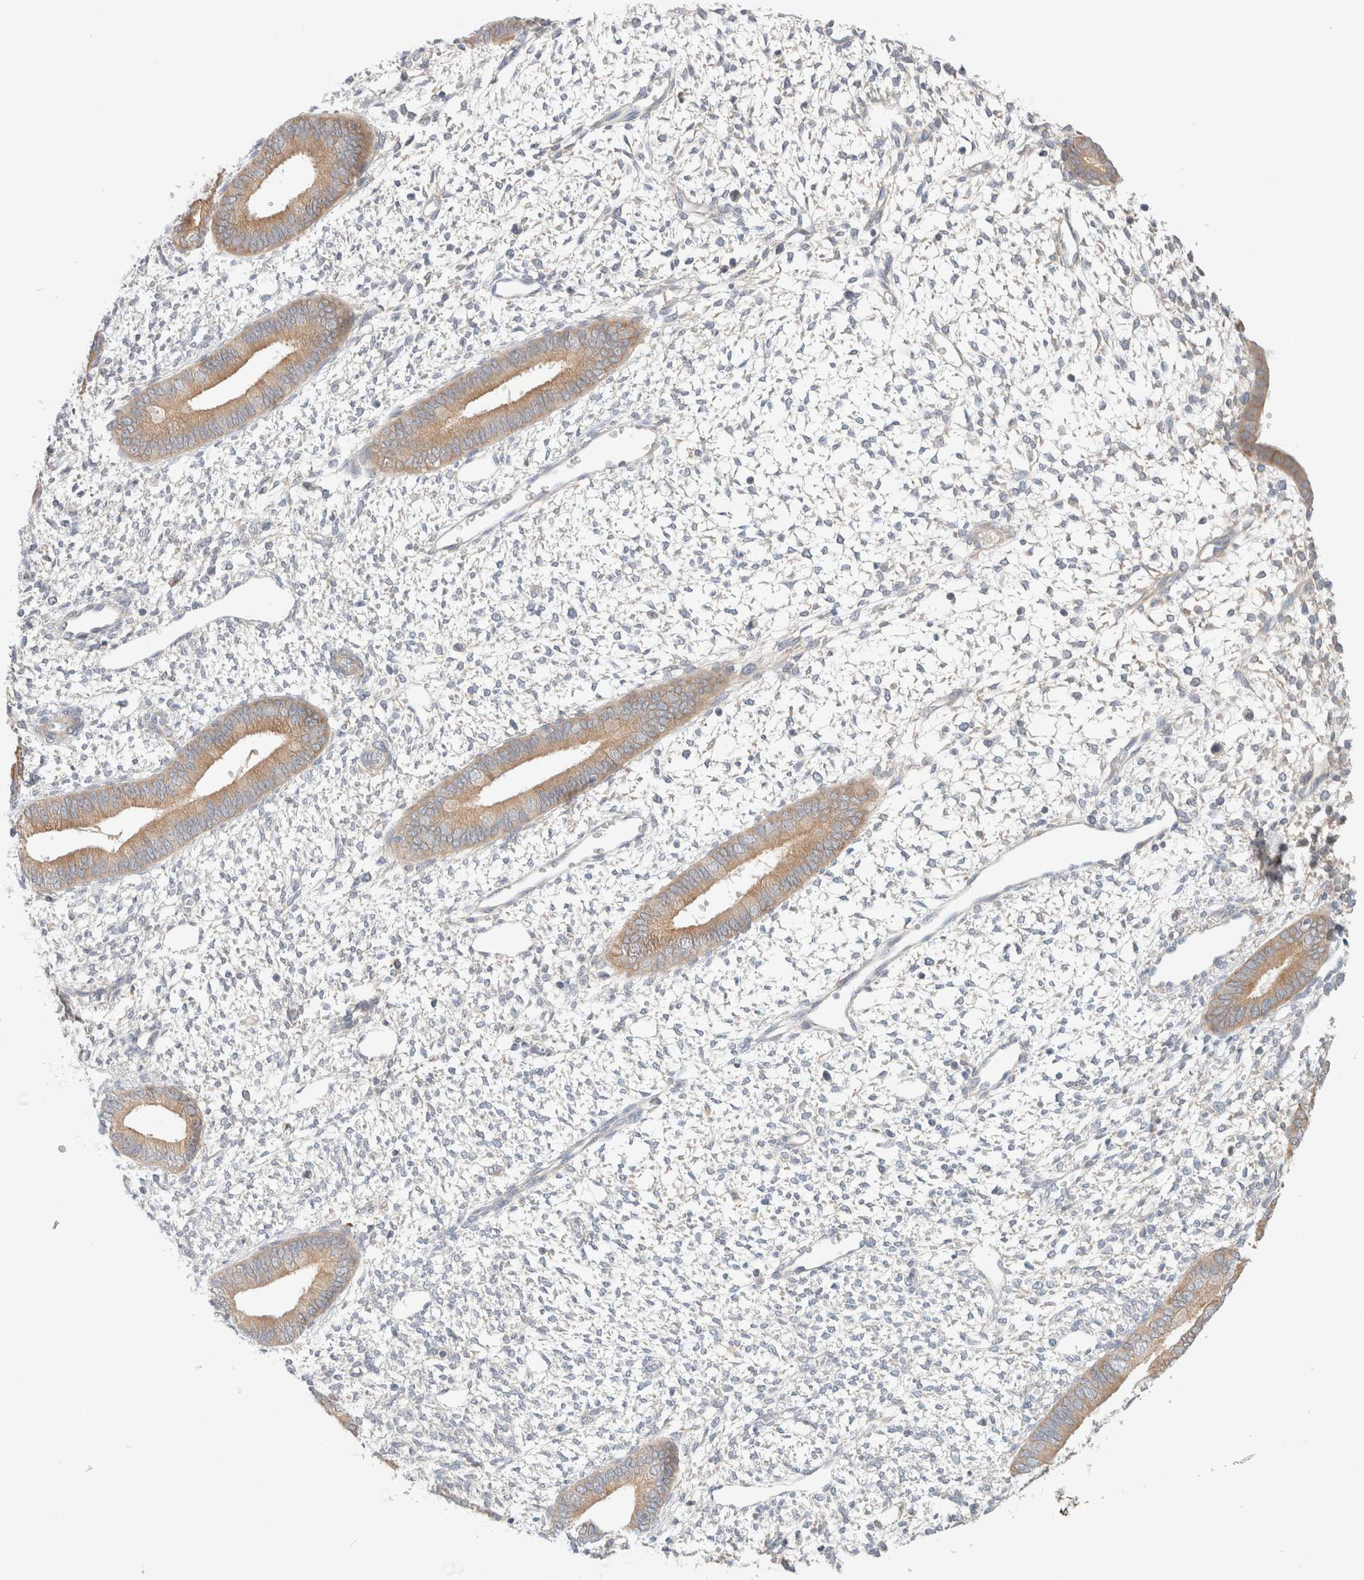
{"staining": {"intensity": "negative", "quantity": "none", "location": "none"}, "tissue": "endometrium", "cell_type": "Cells in endometrial stroma", "image_type": "normal", "snomed": [{"axis": "morphology", "description": "Normal tissue, NOS"}, {"axis": "topography", "description": "Endometrium"}], "caption": "IHC image of unremarkable human endometrium stained for a protein (brown), which displays no expression in cells in endometrial stroma. (DAB (3,3'-diaminobenzidine) immunohistochemistry (IHC), high magnification).", "gene": "MARK3", "patient": {"sex": "female", "age": 46}}